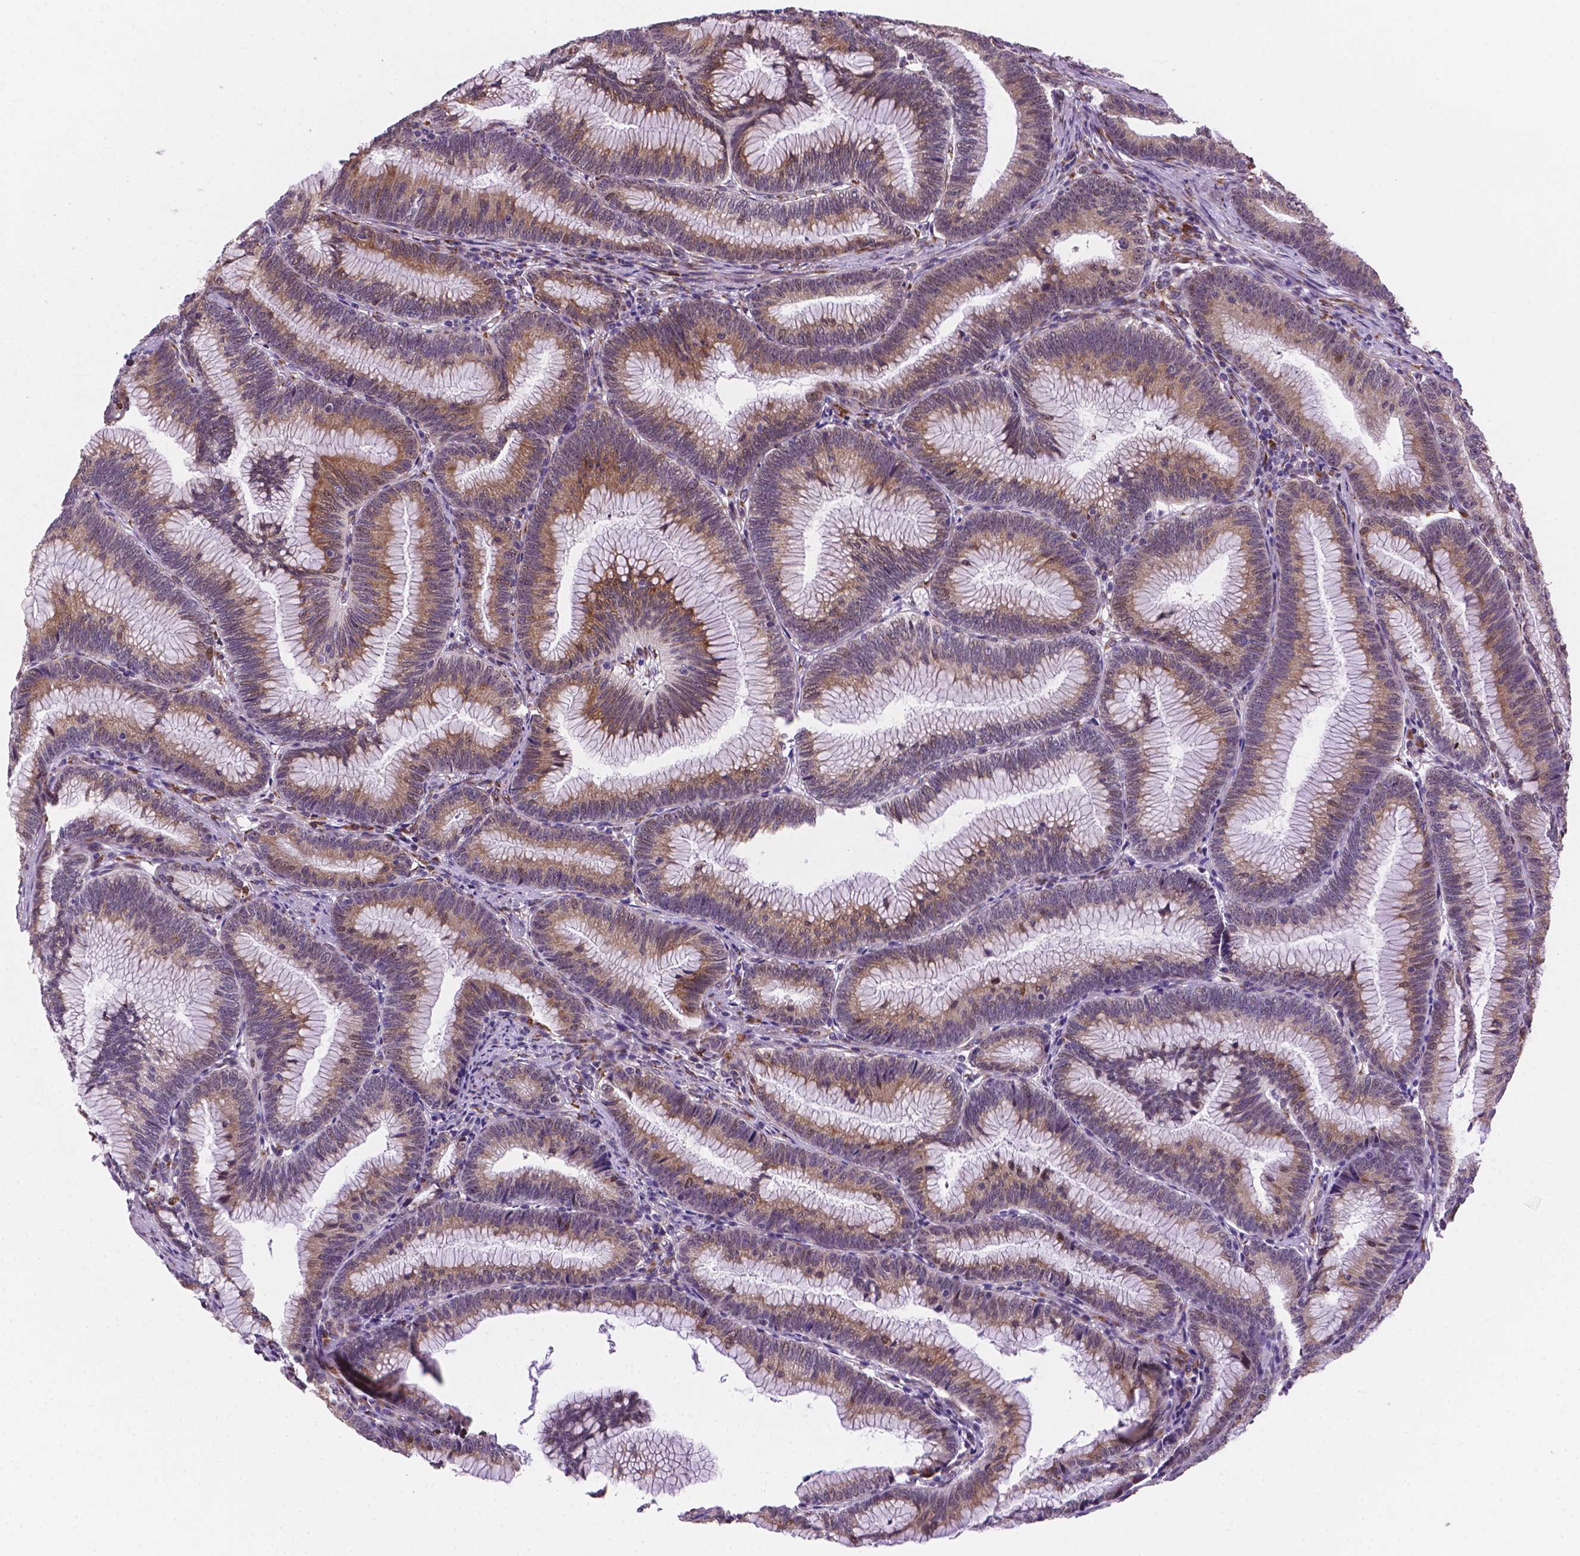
{"staining": {"intensity": "moderate", "quantity": ">75%", "location": "nuclear"}, "tissue": "colorectal cancer", "cell_type": "Tumor cells", "image_type": "cancer", "snomed": [{"axis": "morphology", "description": "Adenocarcinoma, NOS"}, {"axis": "topography", "description": "Colon"}], "caption": "Protein staining of colorectal cancer tissue exhibits moderate nuclear positivity in about >75% of tumor cells. Using DAB (brown) and hematoxylin (blue) stains, captured at high magnification using brightfield microscopy.", "gene": "FNIP1", "patient": {"sex": "female", "age": 78}}